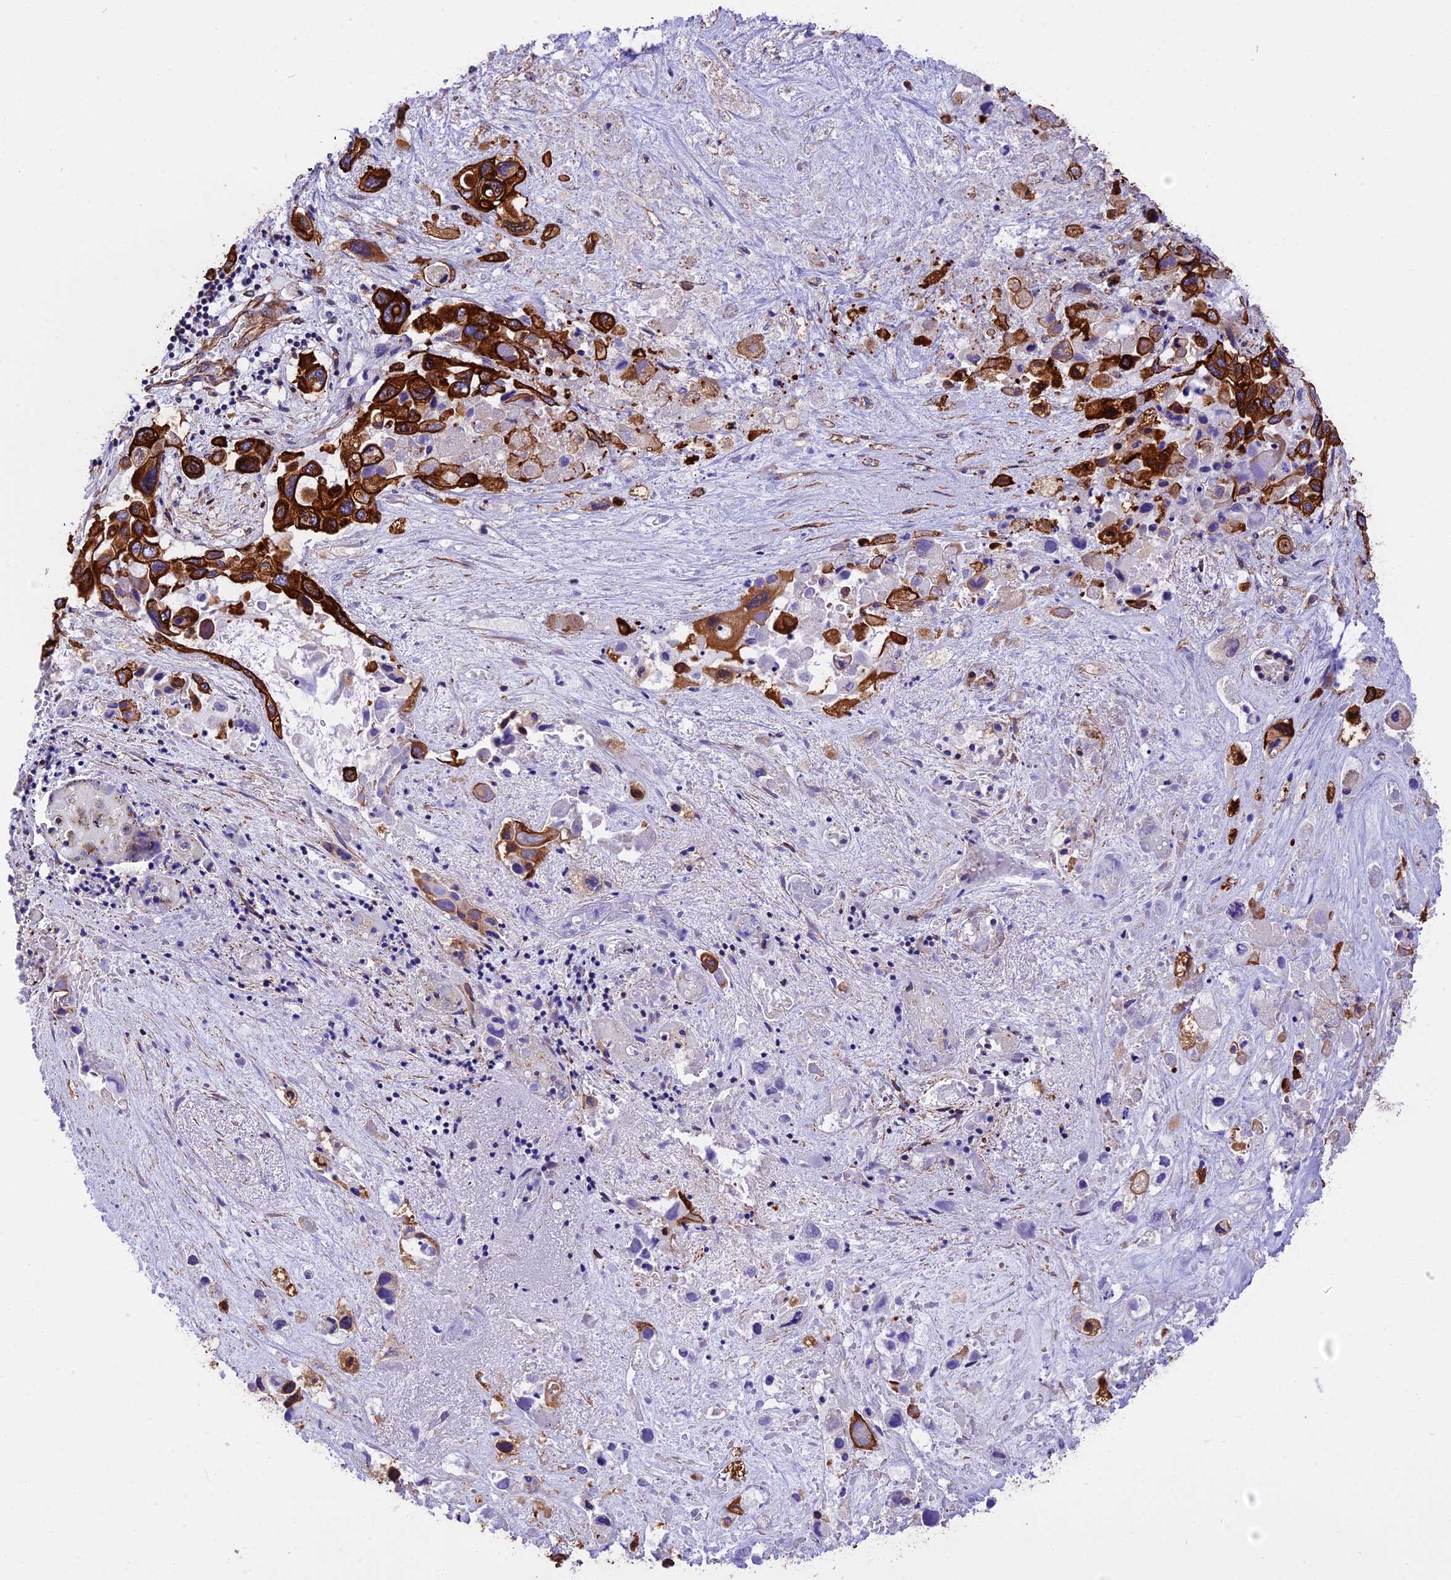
{"staining": {"intensity": "strong", "quantity": ">75%", "location": "cytoplasmic/membranous"}, "tissue": "pancreatic cancer", "cell_type": "Tumor cells", "image_type": "cancer", "snomed": [{"axis": "morphology", "description": "Adenocarcinoma, NOS"}, {"axis": "topography", "description": "Pancreas"}], "caption": "Pancreatic adenocarcinoma stained with immunohistochemistry exhibits strong cytoplasmic/membranous positivity in about >75% of tumor cells. The staining was performed using DAB to visualize the protein expression in brown, while the nuclei were stained in blue with hematoxylin (Magnification: 20x).", "gene": "R3HDM4", "patient": {"sex": "male", "age": 92}}